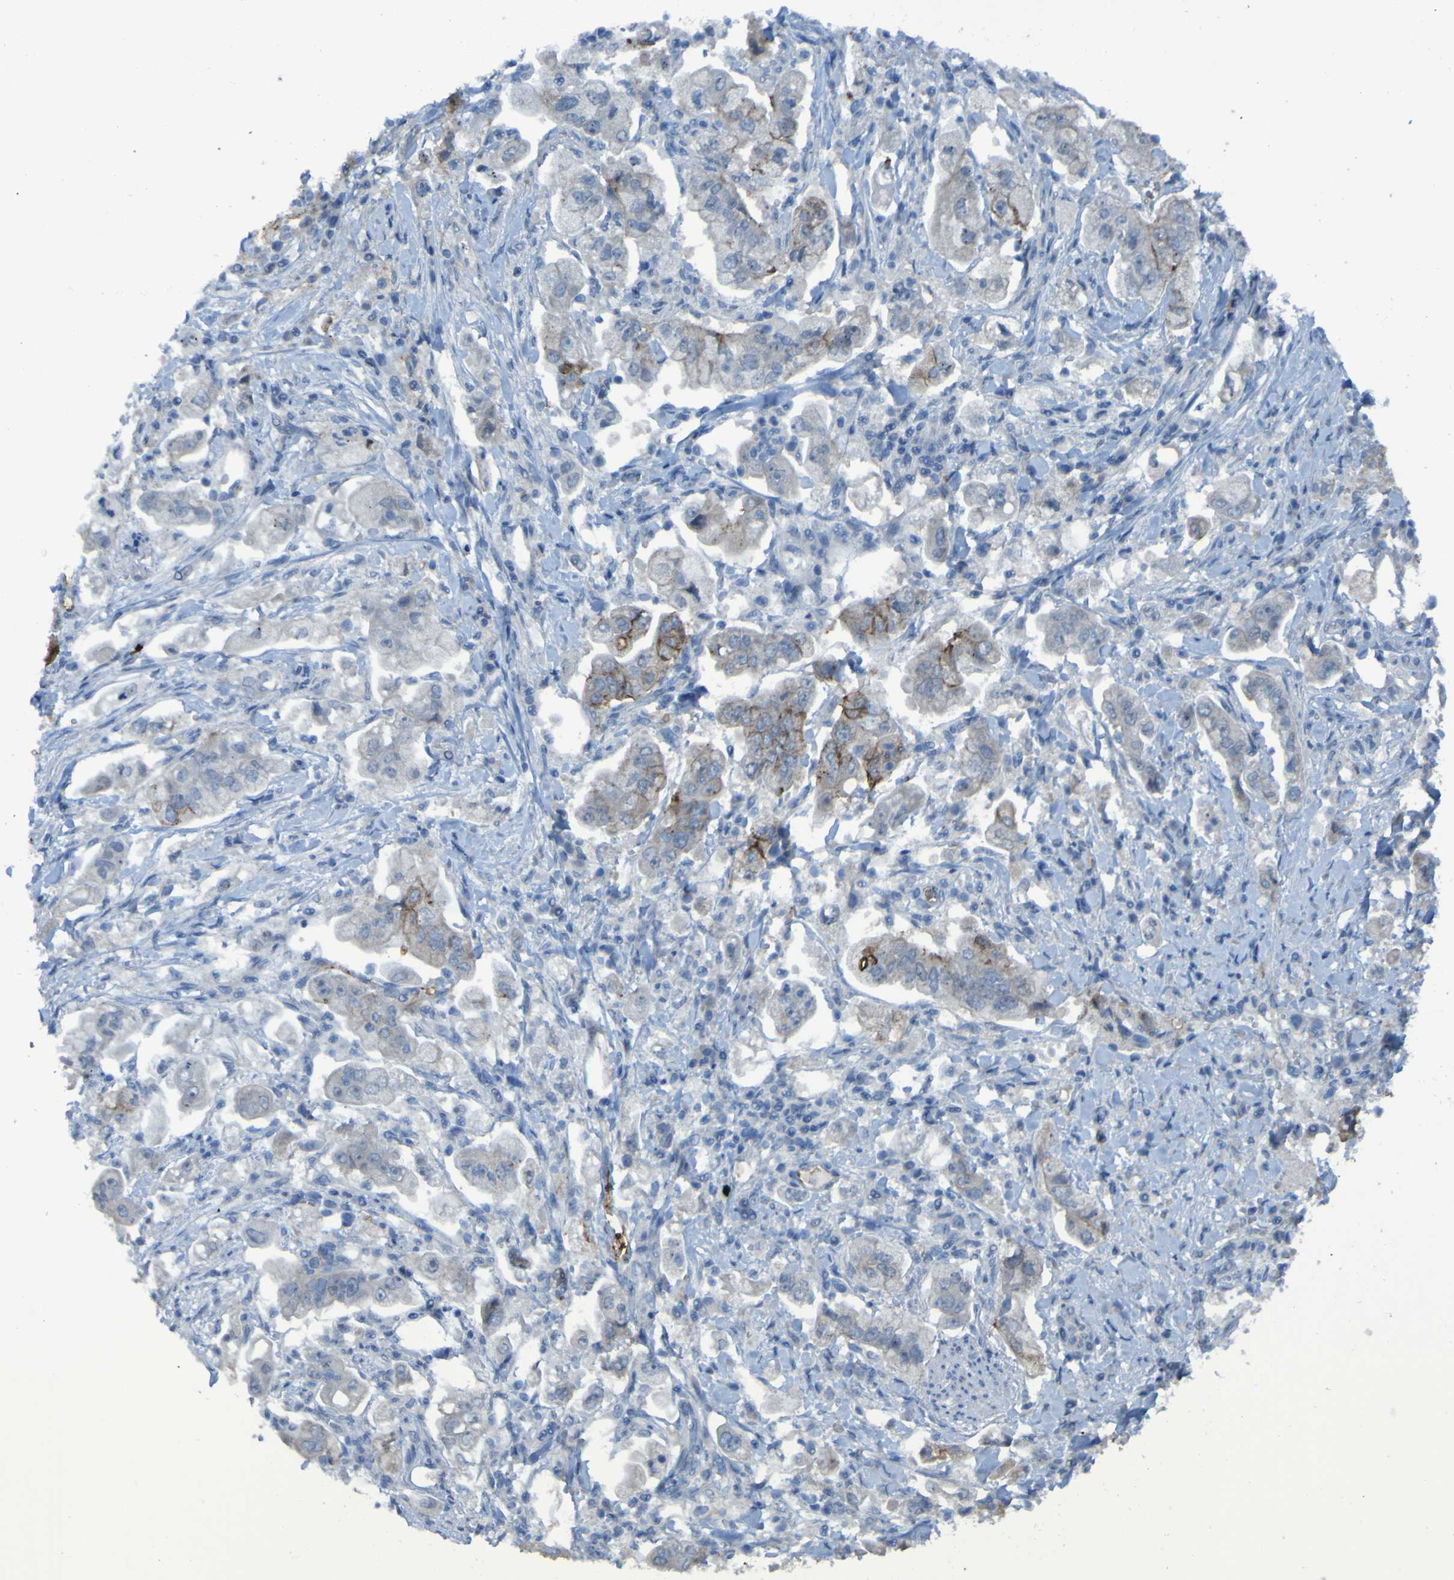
{"staining": {"intensity": "weak", "quantity": "<25%", "location": "cytoplasmic/membranous"}, "tissue": "stomach cancer", "cell_type": "Tumor cells", "image_type": "cancer", "snomed": [{"axis": "morphology", "description": "Adenocarcinoma, NOS"}, {"axis": "topography", "description": "Stomach"}], "caption": "DAB (3,3'-diaminobenzidine) immunohistochemical staining of stomach cancer (adenocarcinoma) displays no significant staining in tumor cells.", "gene": "CLDN18", "patient": {"sex": "male", "age": 62}}